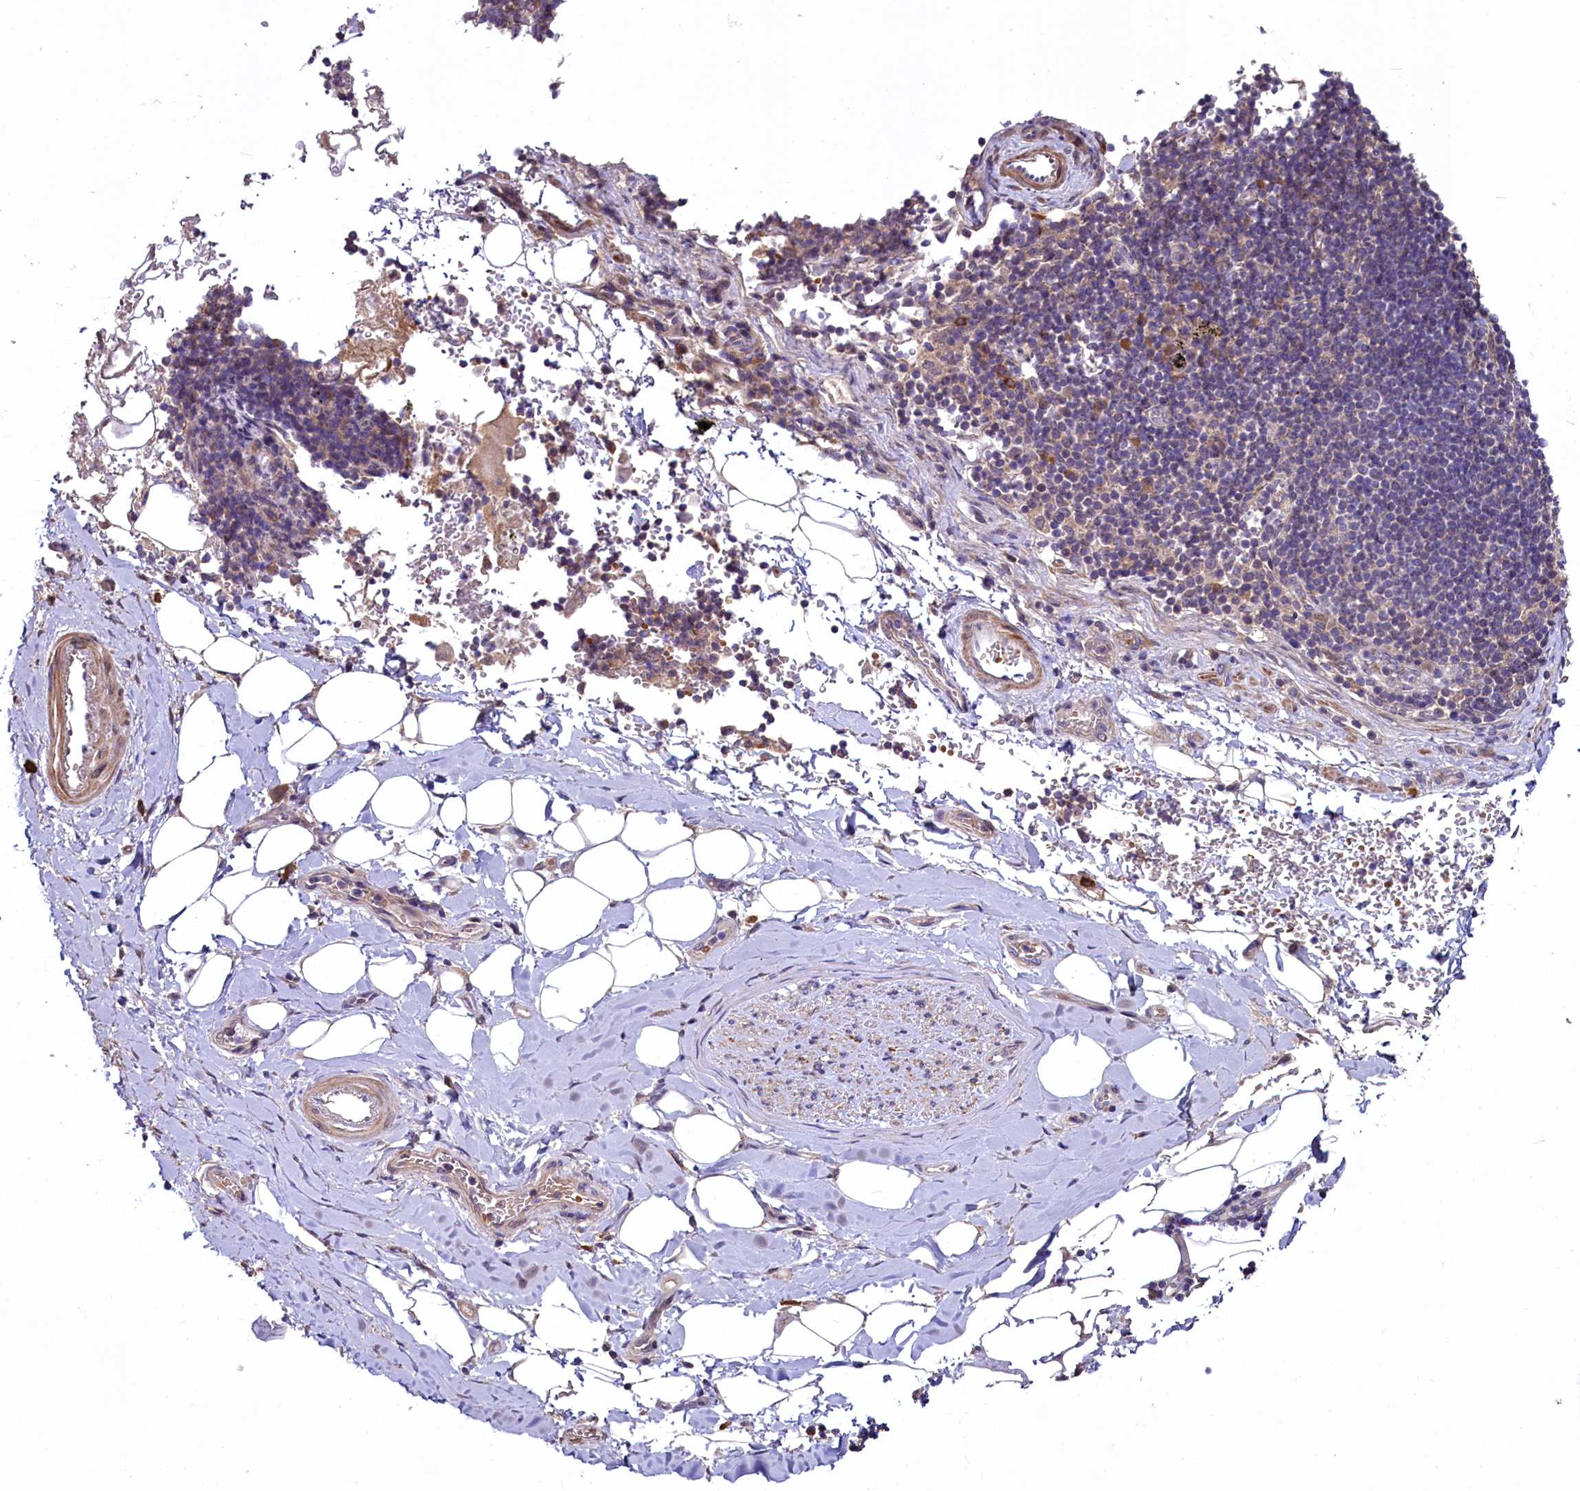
{"staining": {"intensity": "weak", "quantity": ">75%", "location": "cytoplasmic/membranous"}, "tissue": "adipose tissue", "cell_type": "Adipocytes", "image_type": "normal", "snomed": [{"axis": "morphology", "description": "Normal tissue, NOS"}, {"axis": "topography", "description": "Lymph node"}, {"axis": "topography", "description": "Cartilage tissue"}, {"axis": "topography", "description": "Bronchus"}], "caption": "Adipocytes demonstrate weak cytoplasmic/membranous positivity in about >75% of cells in benign adipose tissue. Nuclei are stained in blue.", "gene": "SLC39A6", "patient": {"sex": "male", "age": 63}}